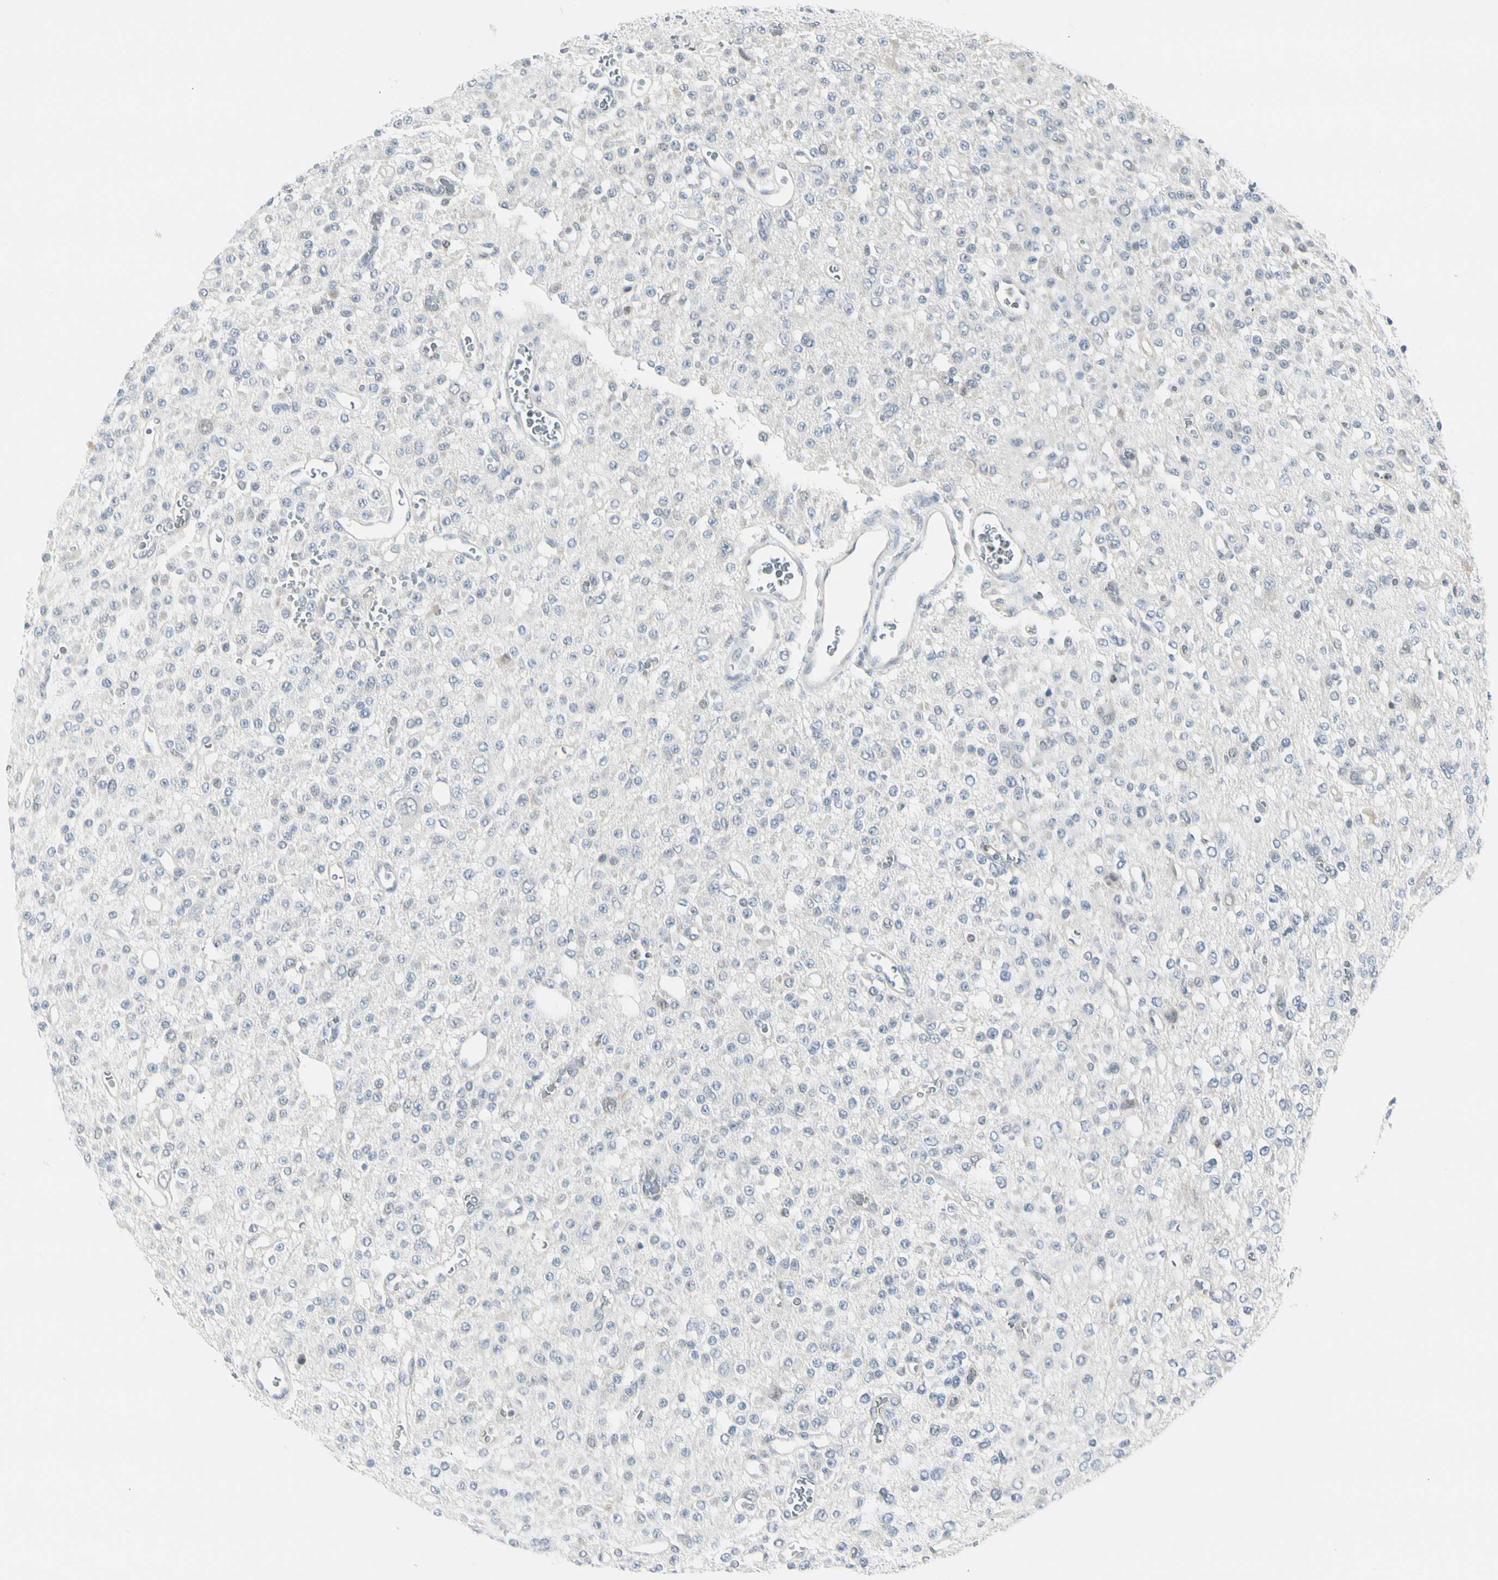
{"staining": {"intensity": "negative", "quantity": "none", "location": "none"}, "tissue": "glioma", "cell_type": "Tumor cells", "image_type": "cancer", "snomed": [{"axis": "morphology", "description": "Glioma, malignant, Low grade"}, {"axis": "topography", "description": "Brain"}], "caption": "Immunohistochemistry of human malignant glioma (low-grade) displays no positivity in tumor cells. (Brightfield microscopy of DAB immunohistochemistry (IHC) at high magnification).", "gene": "ZBTB7B", "patient": {"sex": "male", "age": 38}}